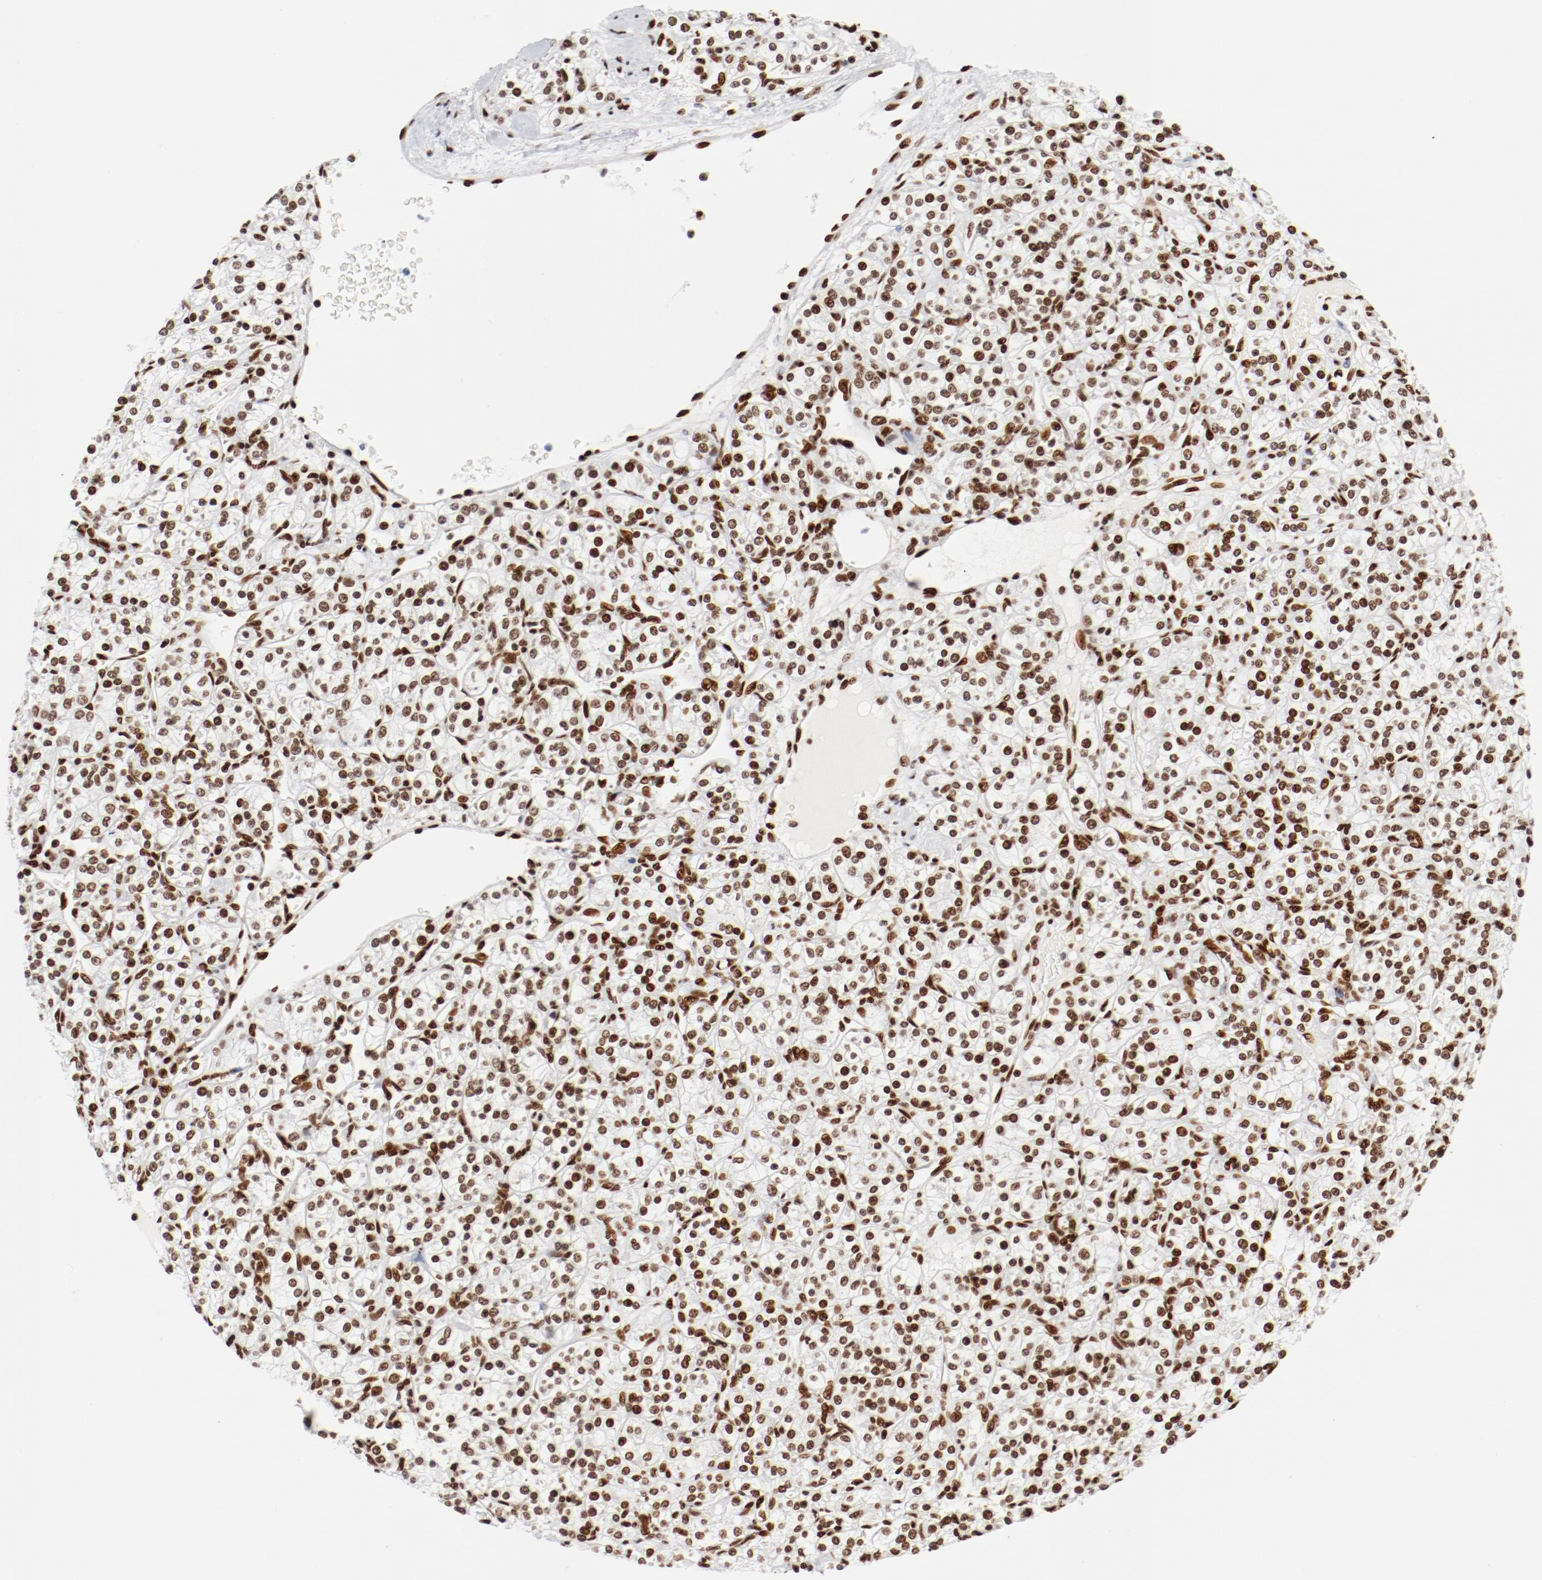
{"staining": {"intensity": "strong", "quantity": ">75%", "location": "nuclear"}, "tissue": "renal cancer", "cell_type": "Tumor cells", "image_type": "cancer", "snomed": [{"axis": "morphology", "description": "Adenocarcinoma, NOS"}, {"axis": "topography", "description": "Kidney"}], "caption": "A high amount of strong nuclear positivity is appreciated in approximately >75% of tumor cells in renal adenocarcinoma tissue. The staining is performed using DAB brown chromogen to label protein expression. The nuclei are counter-stained blue using hematoxylin.", "gene": "CTBP1", "patient": {"sex": "male", "age": 77}}